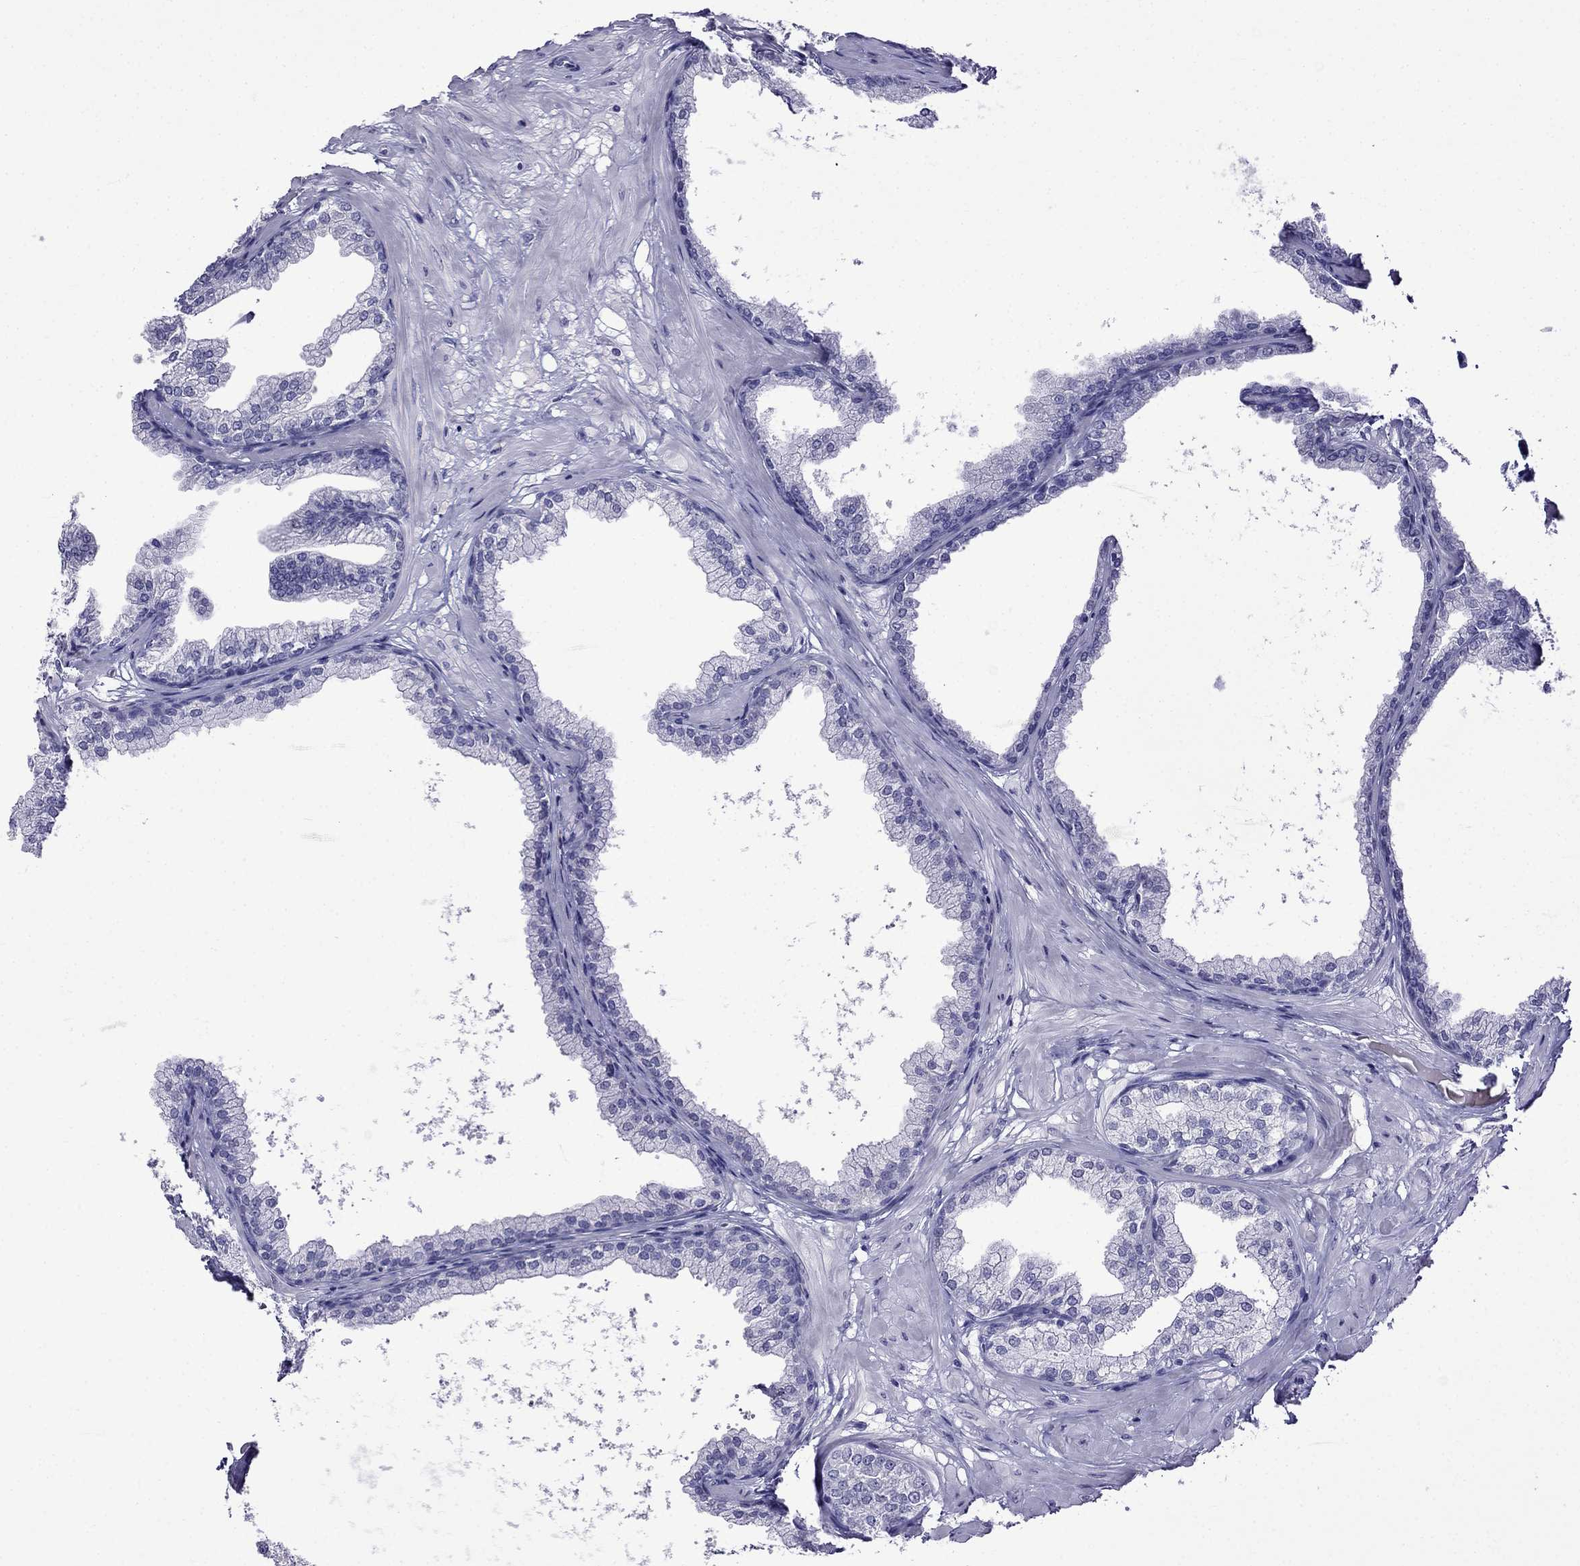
{"staining": {"intensity": "negative", "quantity": "none", "location": "none"}, "tissue": "prostate", "cell_type": "Glandular cells", "image_type": "normal", "snomed": [{"axis": "morphology", "description": "Normal tissue, NOS"}, {"axis": "topography", "description": "Prostate"}], "caption": "IHC histopathology image of unremarkable prostate: prostate stained with DAB (3,3'-diaminobenzidine) reveals no significant protein expression in glandular cells.", "gene": "CDHR4", "patient": {"sex": "male", "age": 37}}